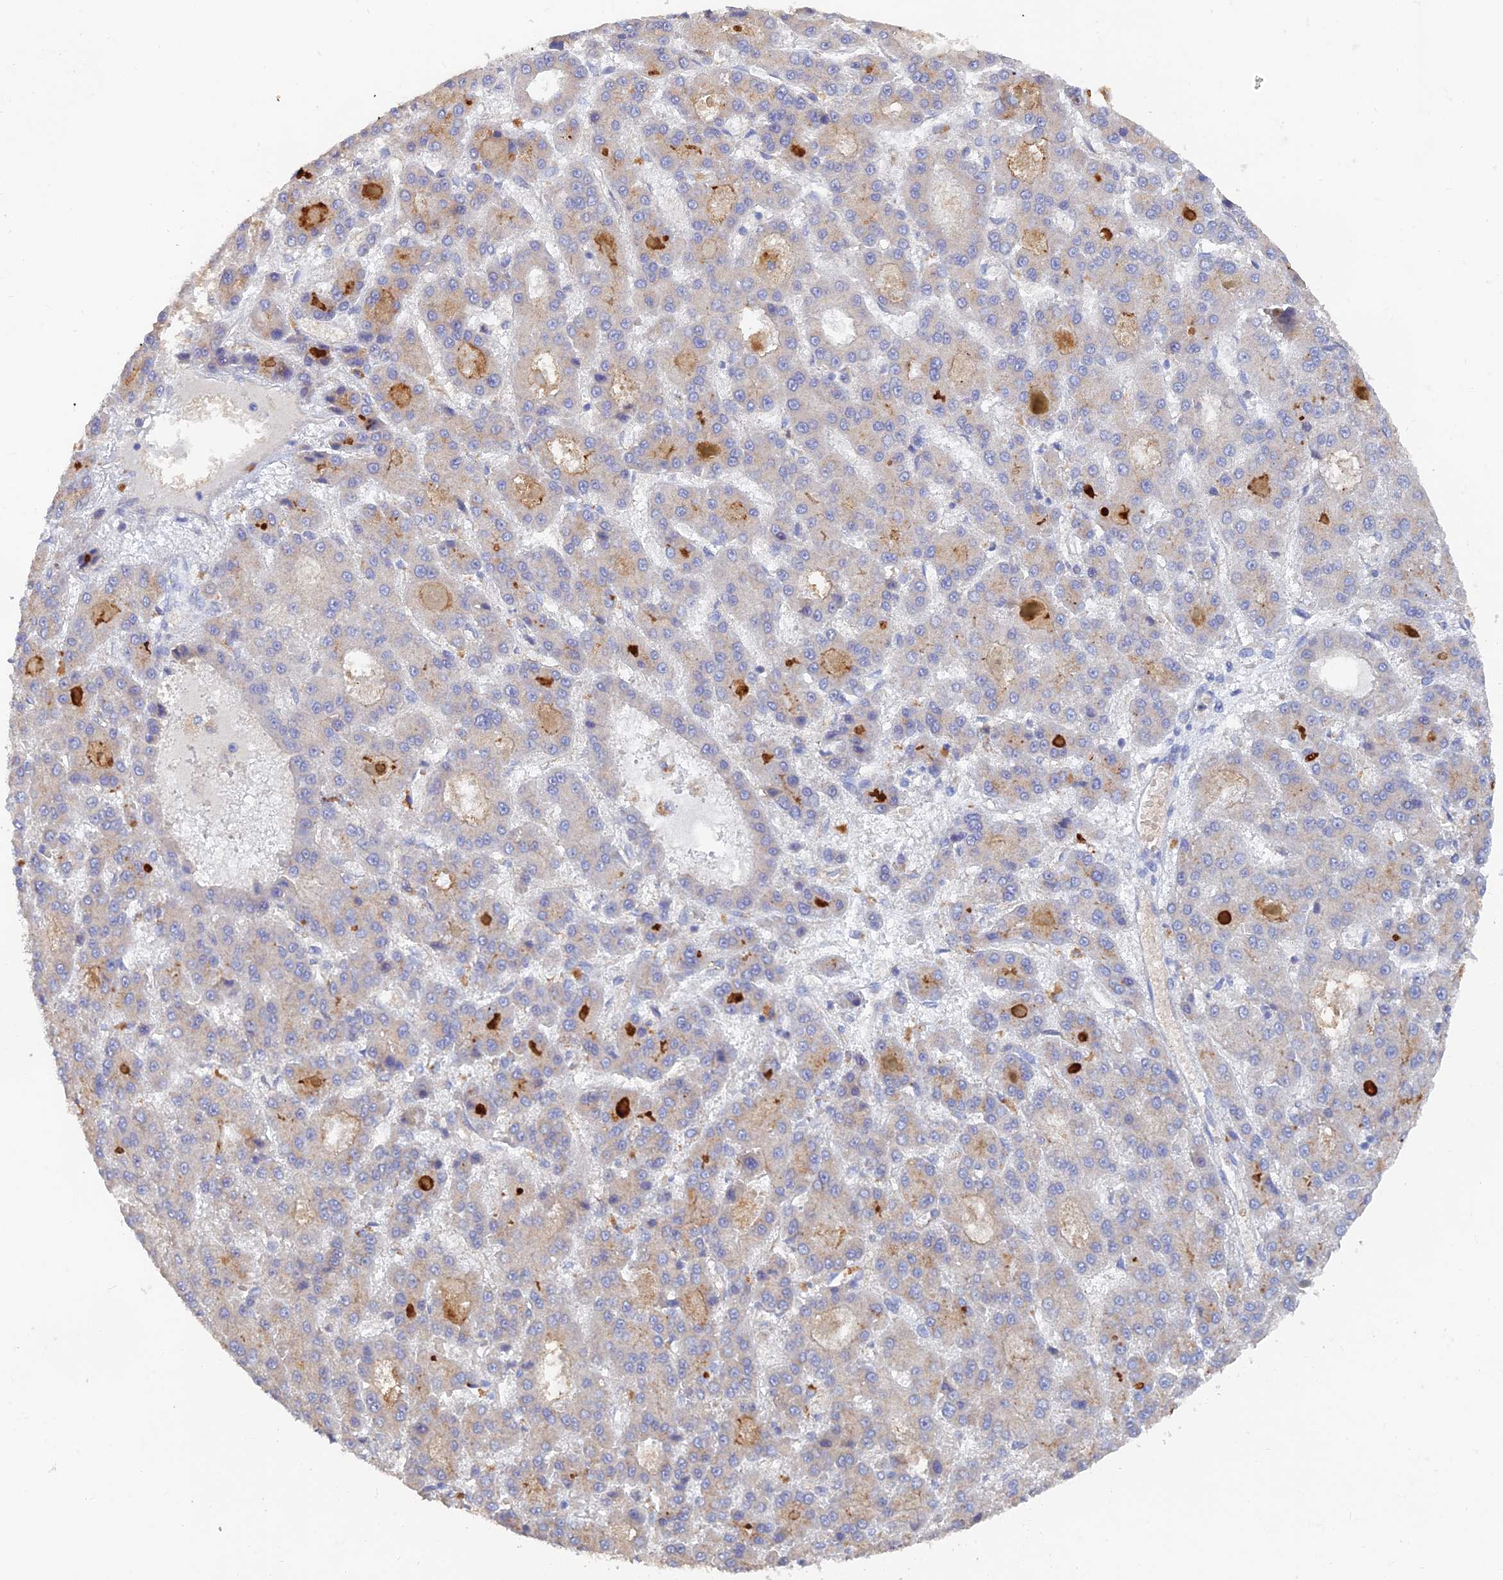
{"staining": {"intensity": "weak", "quantity": "<25%", "location": "cytoplasmic/membranous"}, "tissue": "liver cancer", "cell_type": "Tumor cells", "image_type": "cancer", "snomed": [{"axis": "morphology", "description": "Carcinoma, Hepatocellular, NOS"}, {"axis": "topography", "description": "Liver"}], "caption": "An image of liver cancer stained for a protein shows no brown staining in tumor cells. (DAB immunohistochemistry (IHC) visualized using brightfield microscopy, high magnification).", "gene": "ARRDC1", "patient": {"sex": "male", "age": 70}}